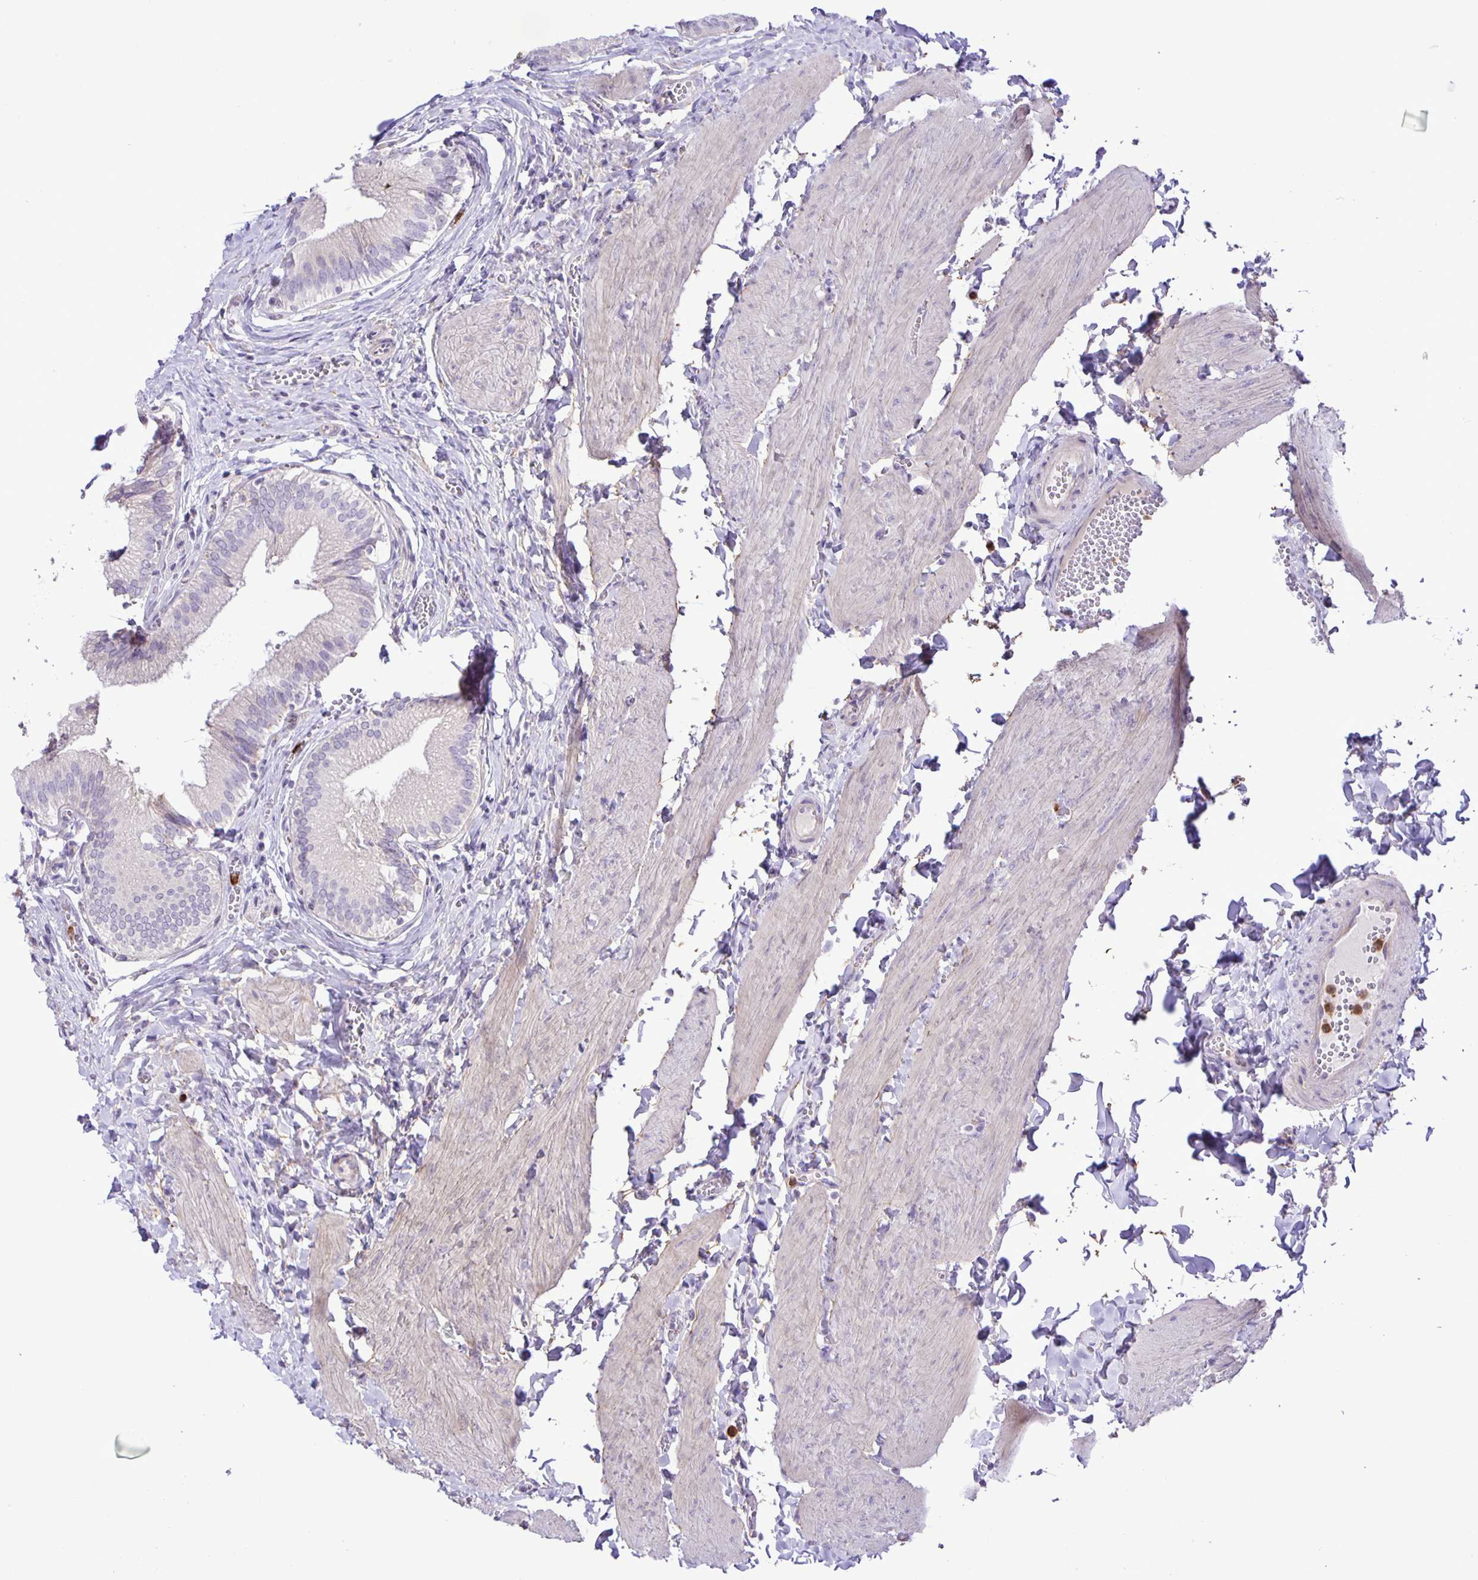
{"staining": {"intensity": "negative", "quantity": "none", "location": "none"}, "tissue": "gallbladder", "cell_type": "Glandular cells", "image_type": "normal", "snomed": [{"axis": "morphology", "description": "Normal tissue, NOS"}, {"axis": "topography", "description": "Gallbladder"}, {"axis": "topography", "description": "Peripheral nerve tissue"}], "caption": "Protein analysis of unremarkable gallbladder demonstrates no significant staining in glandular cells.", "gene": "ADCK1", "patient": {"sex": "male", "age": 17}}